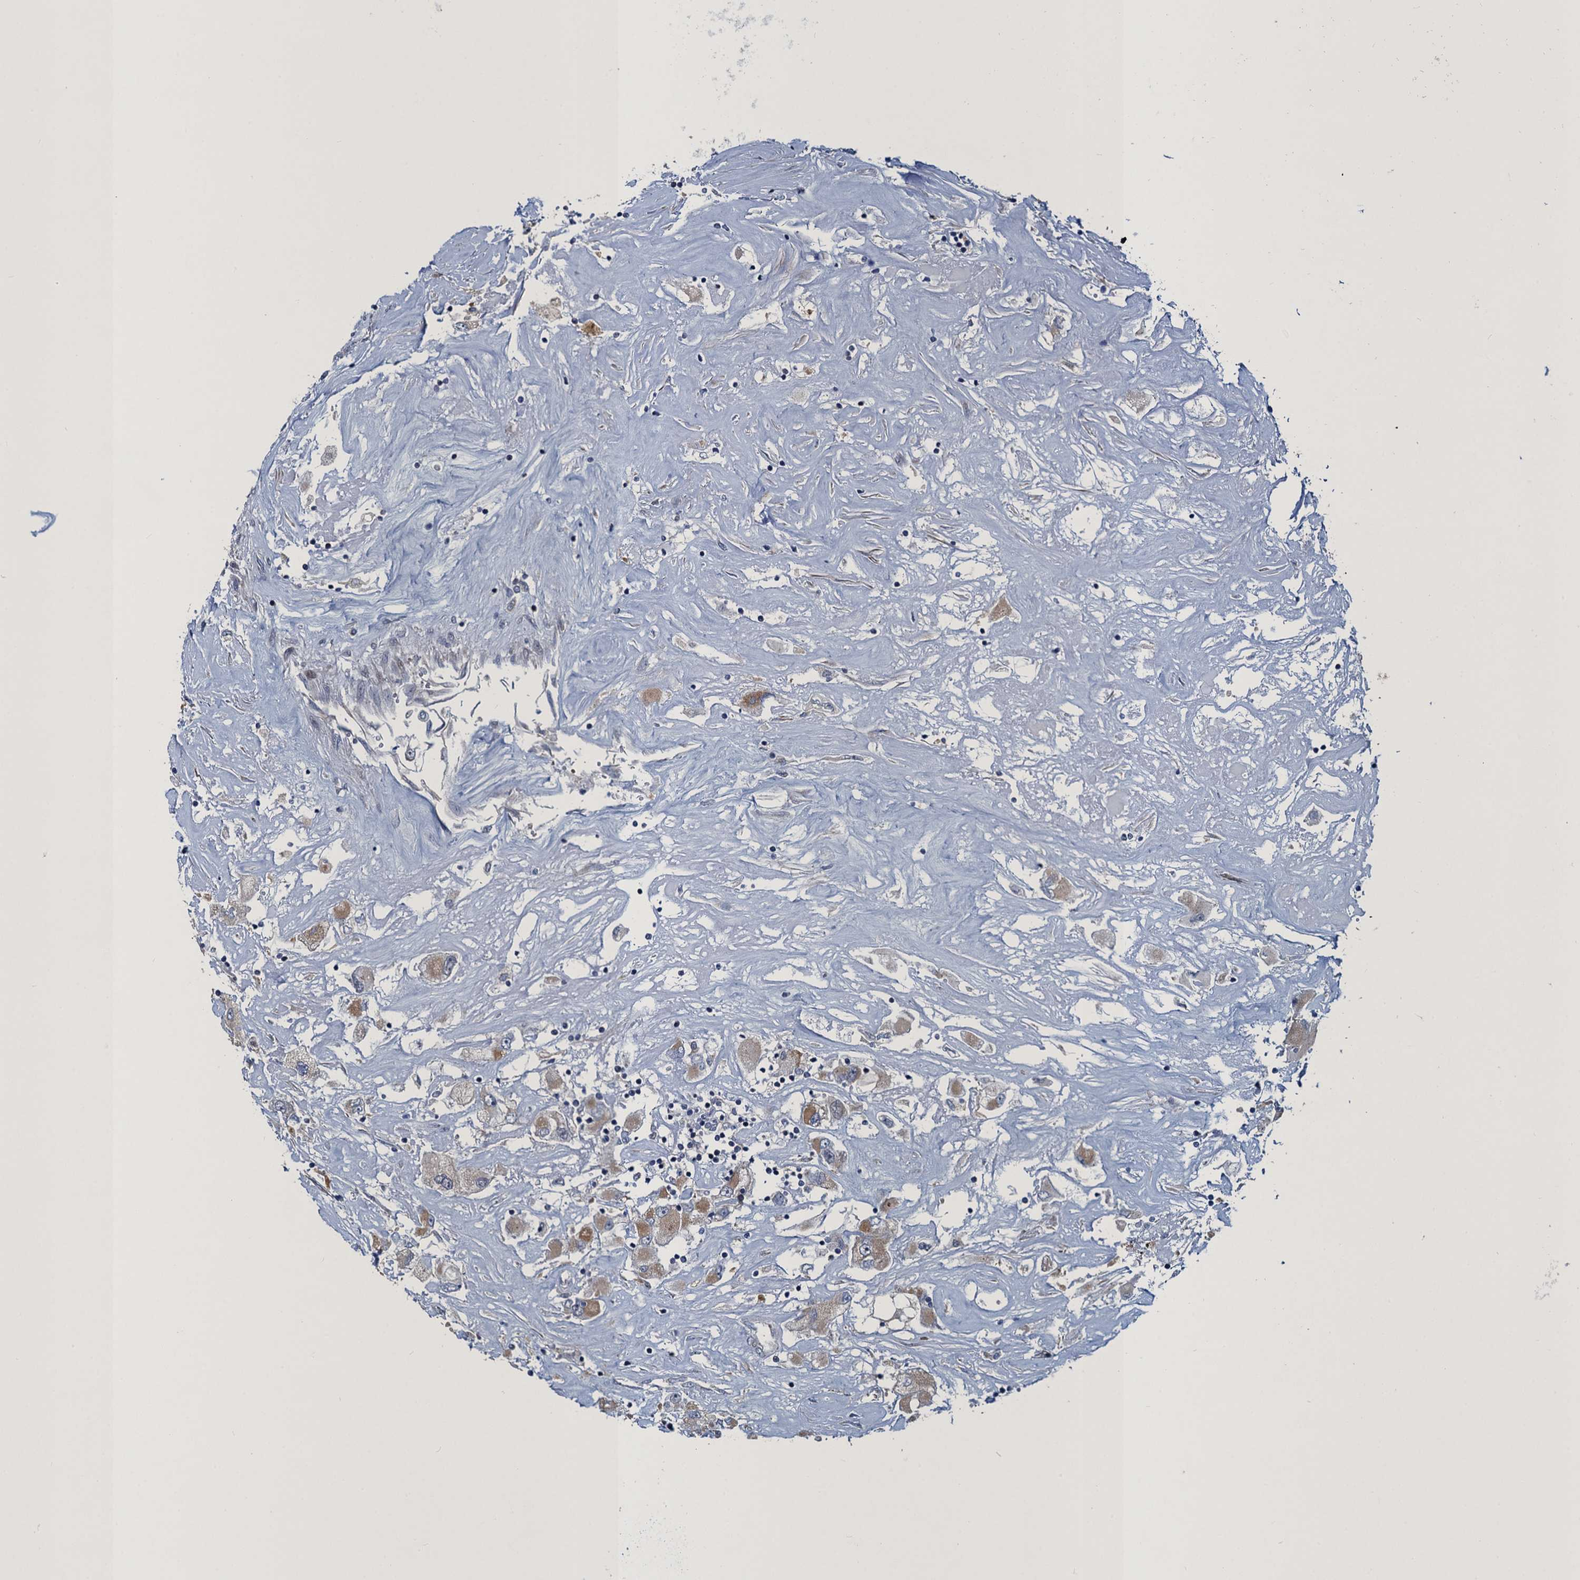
{"staining": {"intensity": "moderate", "quantity": "<25%", "location": "cytoplasmic/membranous"}, "tissue": "renal cancer", "cell_type": "Tumor cells", "image_type": "cancer", "snomed": [{"axis": "morphology", "description": "Adenocarcinoma, NOS"}, {"axis": "topography", "description": "Kidney"}], "caption": "Renal cancer (adenocarcinoma) stained with a protein marker demonstrates moderate staining in tumor cells.", "gene": "ATOSA", "patient": {"sex": "female", "age": 52}}